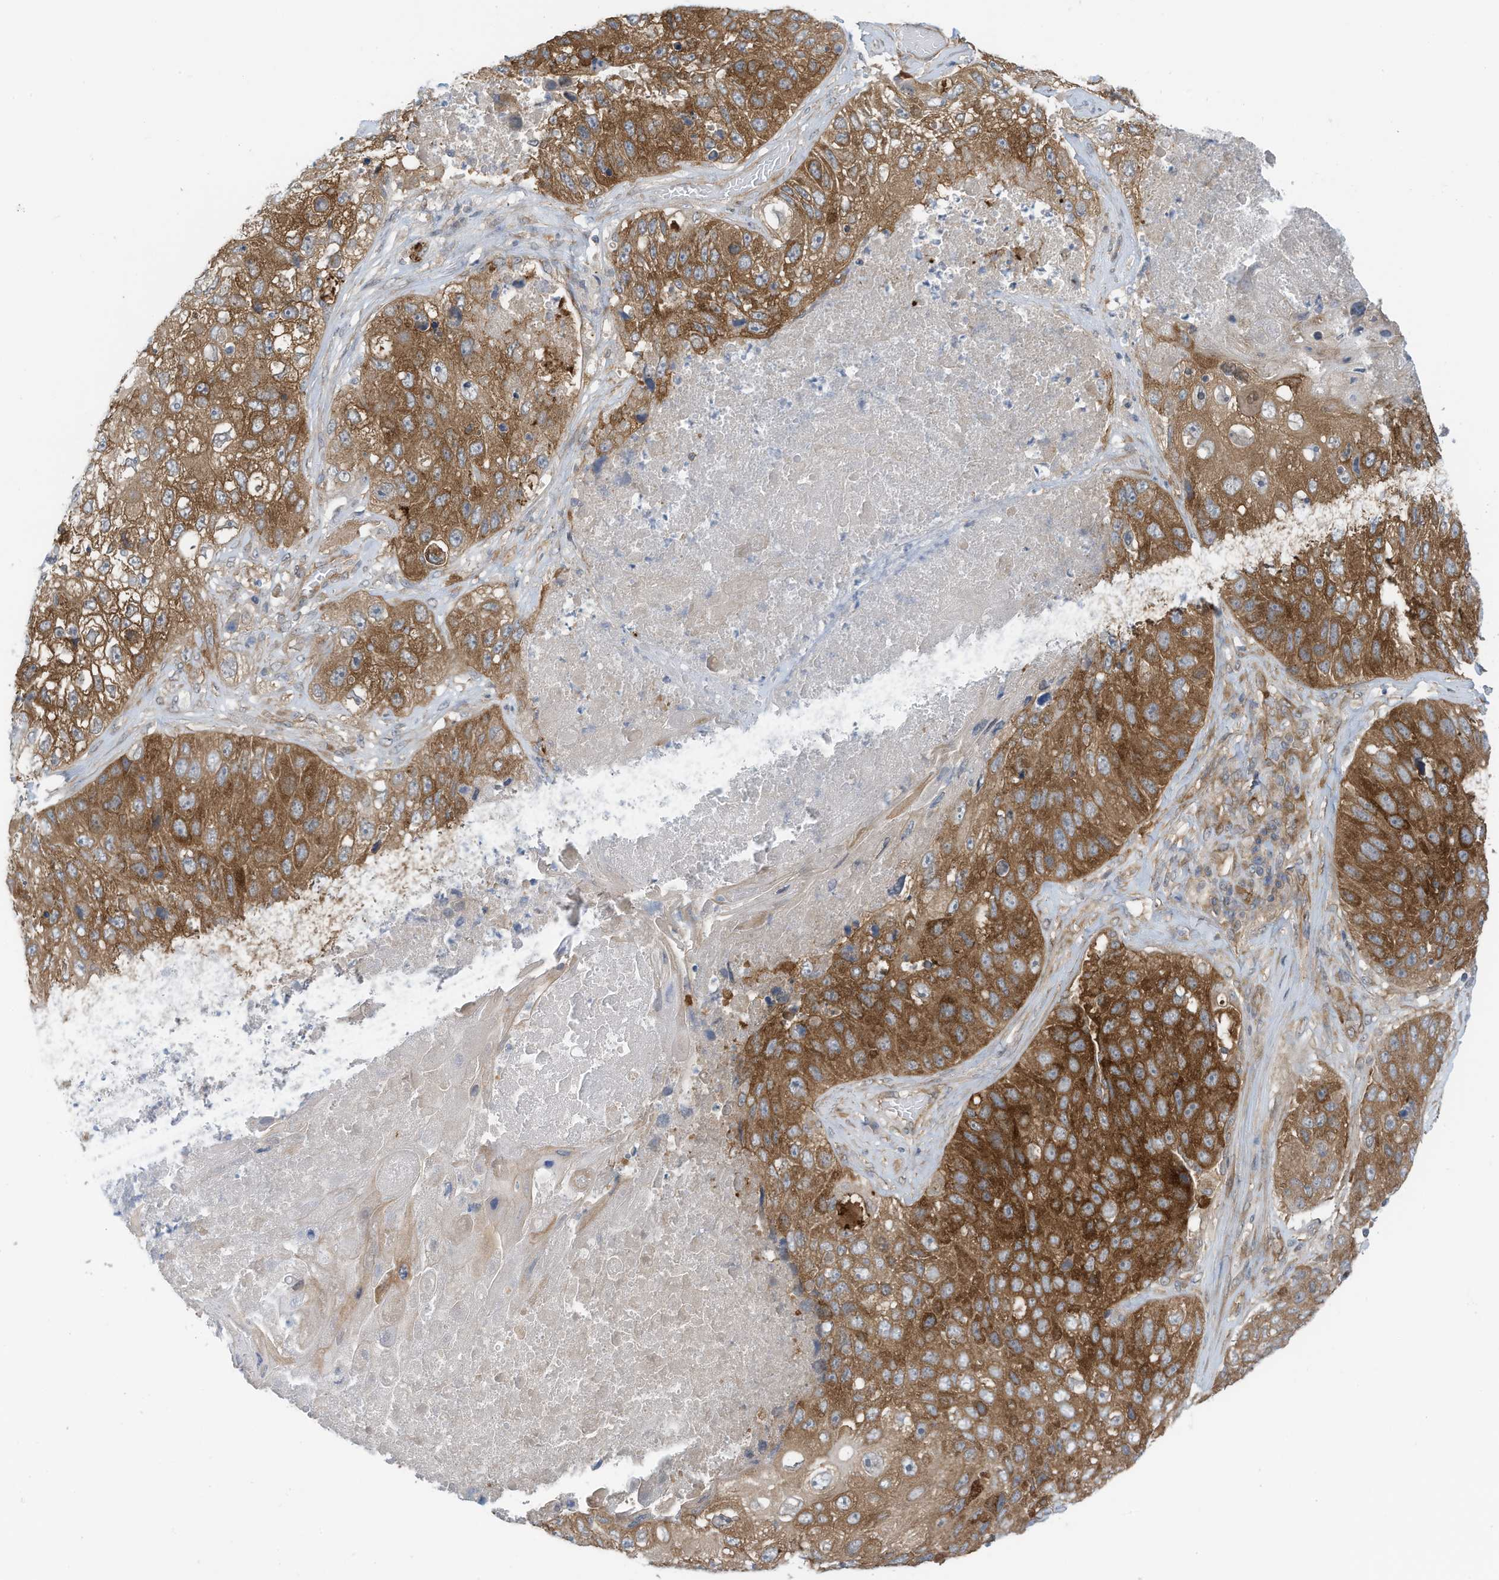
{"staining": {"intensity": "moderate", "quantity": ">75%", "location": "cytoplasmic/membranous"}, "tissue": "lung cancer", "cell_type": "Tumor cells", "image_type": "cancer", "snomed": [{"axis": "morphology", "description": "Squamous cell carcinoma, NOS"}, {"axis": "topography", "description": "Lung"}], "caption": "IHC of human squamous cell carcinoma (lung) displays medium levels of moderate cytoplasmic/membranous staining in approximately >75% of tumor cells.", "gene": "REPS1", "patient": {"sex": "male", "age": 61}}